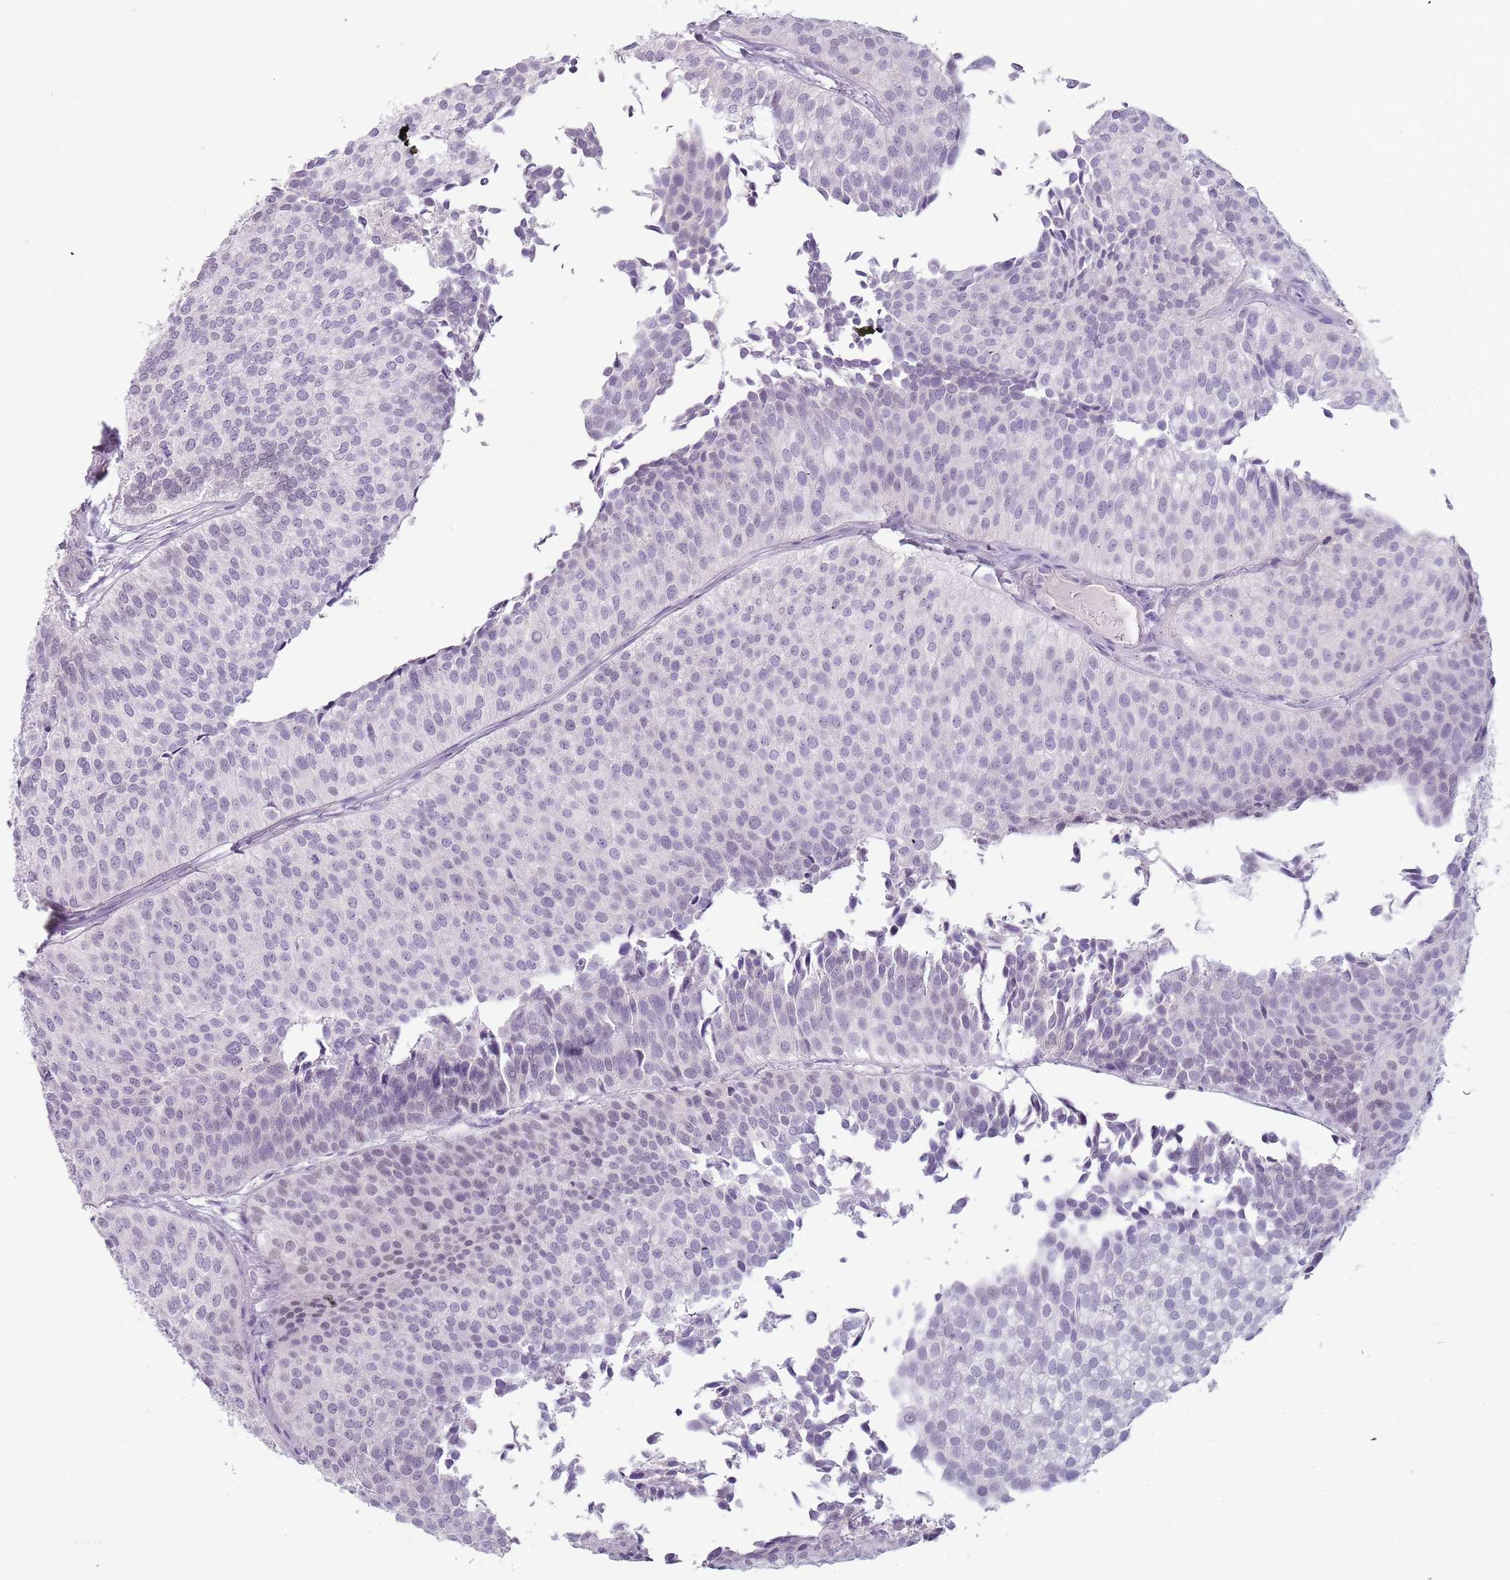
{"staining": {"intensity": "negative", "quantity": "none", "location": "none"}, "tissue": "urothelial cancer", "cell_type": "Tumor cells", "image_type": "cancer", "snomed": [{"axis": "morphology", "description": "Urothelial carcinoma, Low grade"}, {"axis": "topography", "description": "Urinary bladder"}], "caption": "An image of urothelial cancer stained for a protein shows no brown staining in tumor cells.", "gene": "RFX2", "patient": {"sex": "male", "age": 84}}